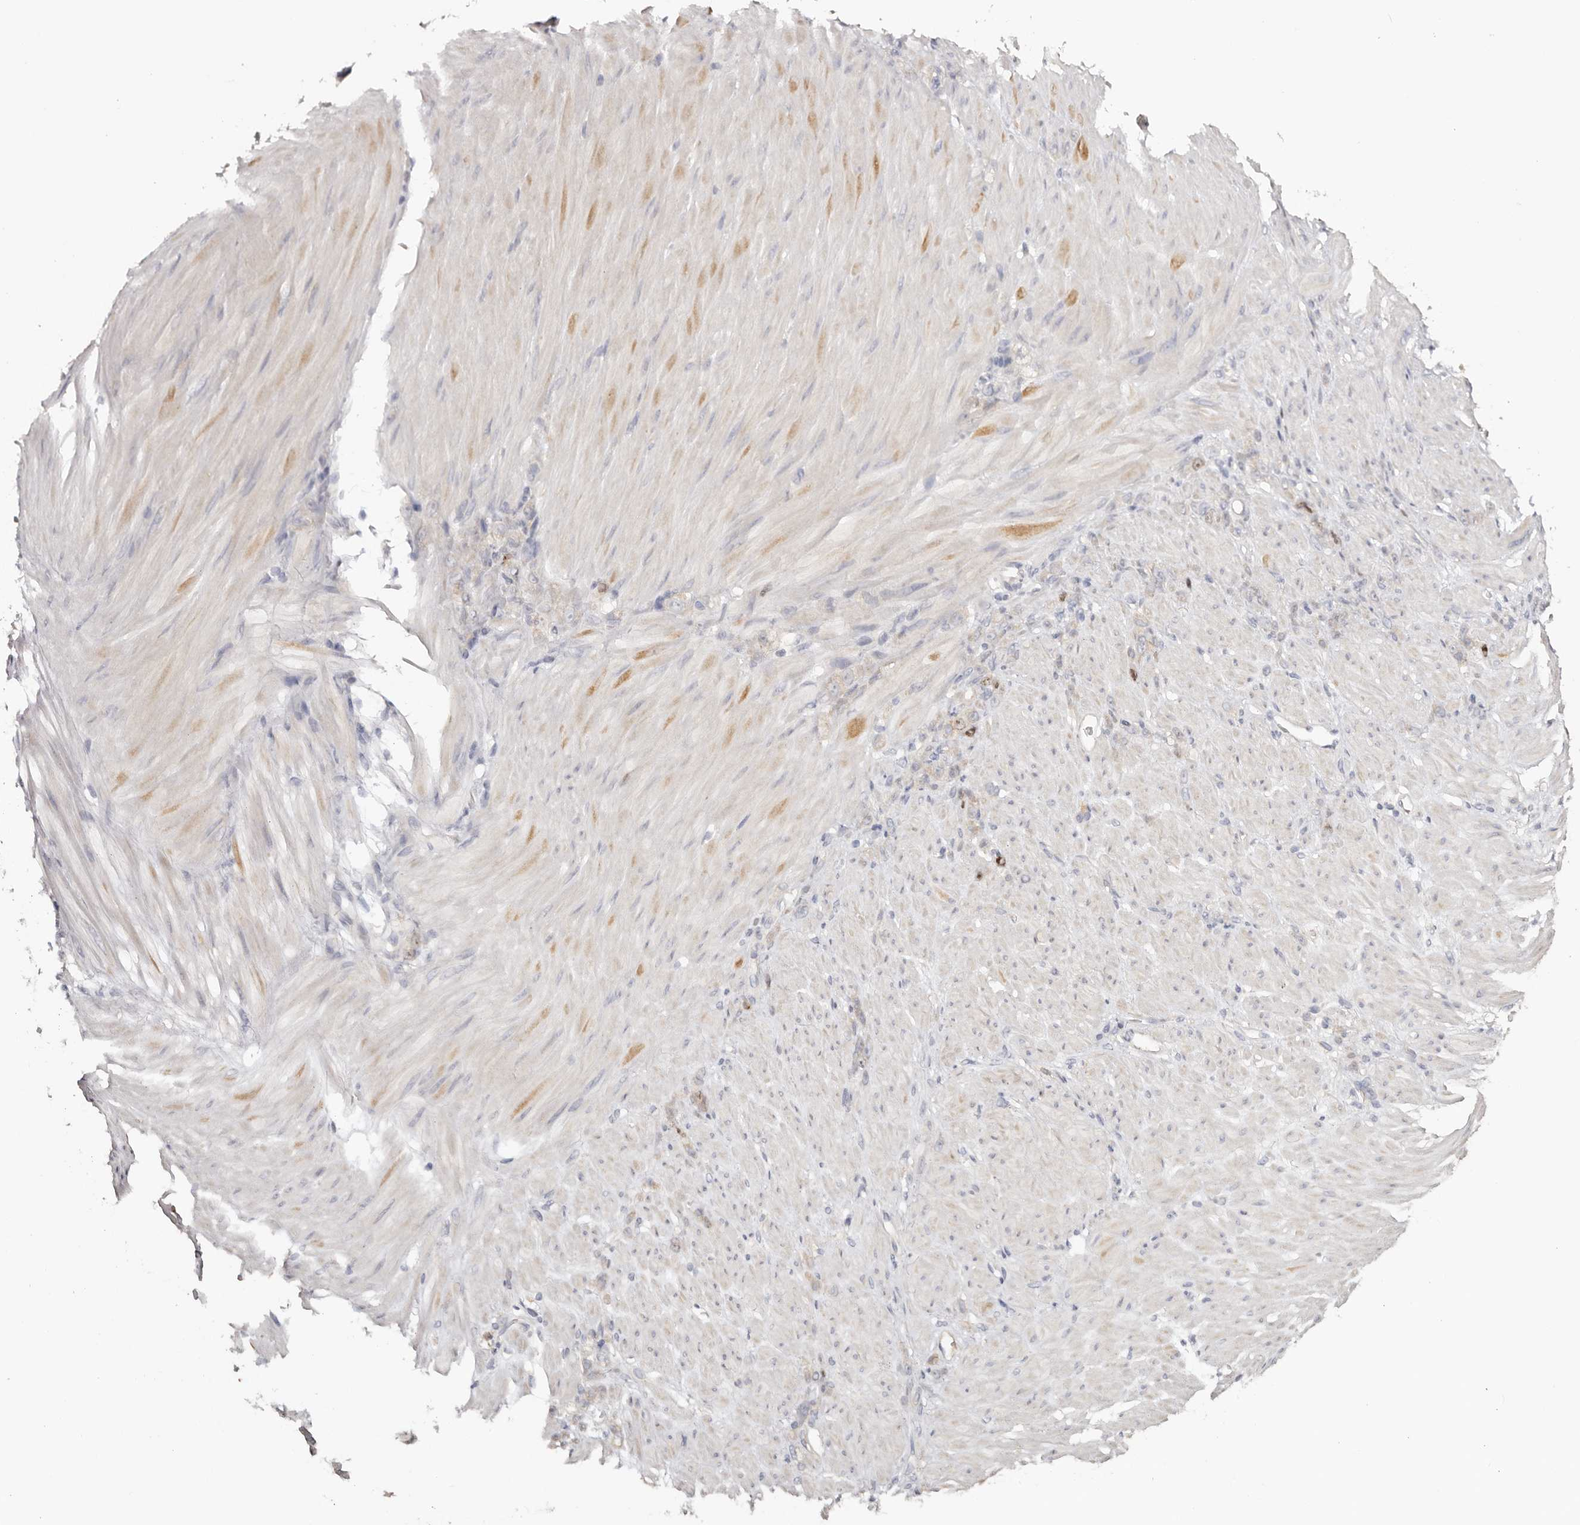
{"staining": {"intensity": "negative", "quantity": "none", "location": "none"}, "tissue": "stomach cancer", "cell_type": "Tumor cells", "image_type": "cancer", "snomed": [{"axis": "morphology", "description": "Normal tissue, NOS"}, {"axis": "morphology", "description": "Adenocarcinoma, NOS"}, {"axis": "topography", "description": "Stomach"}], "caption": "Immunohistochemistry image of neoplastic tissue: human adenocarcinoma (stomach) stained with DAB (3,3'-diaminobenzidine) reveals no significant protein positivity in tumor cells.", "gene": "CCDC190", "patient": {"sex": "male", "age": 82}}